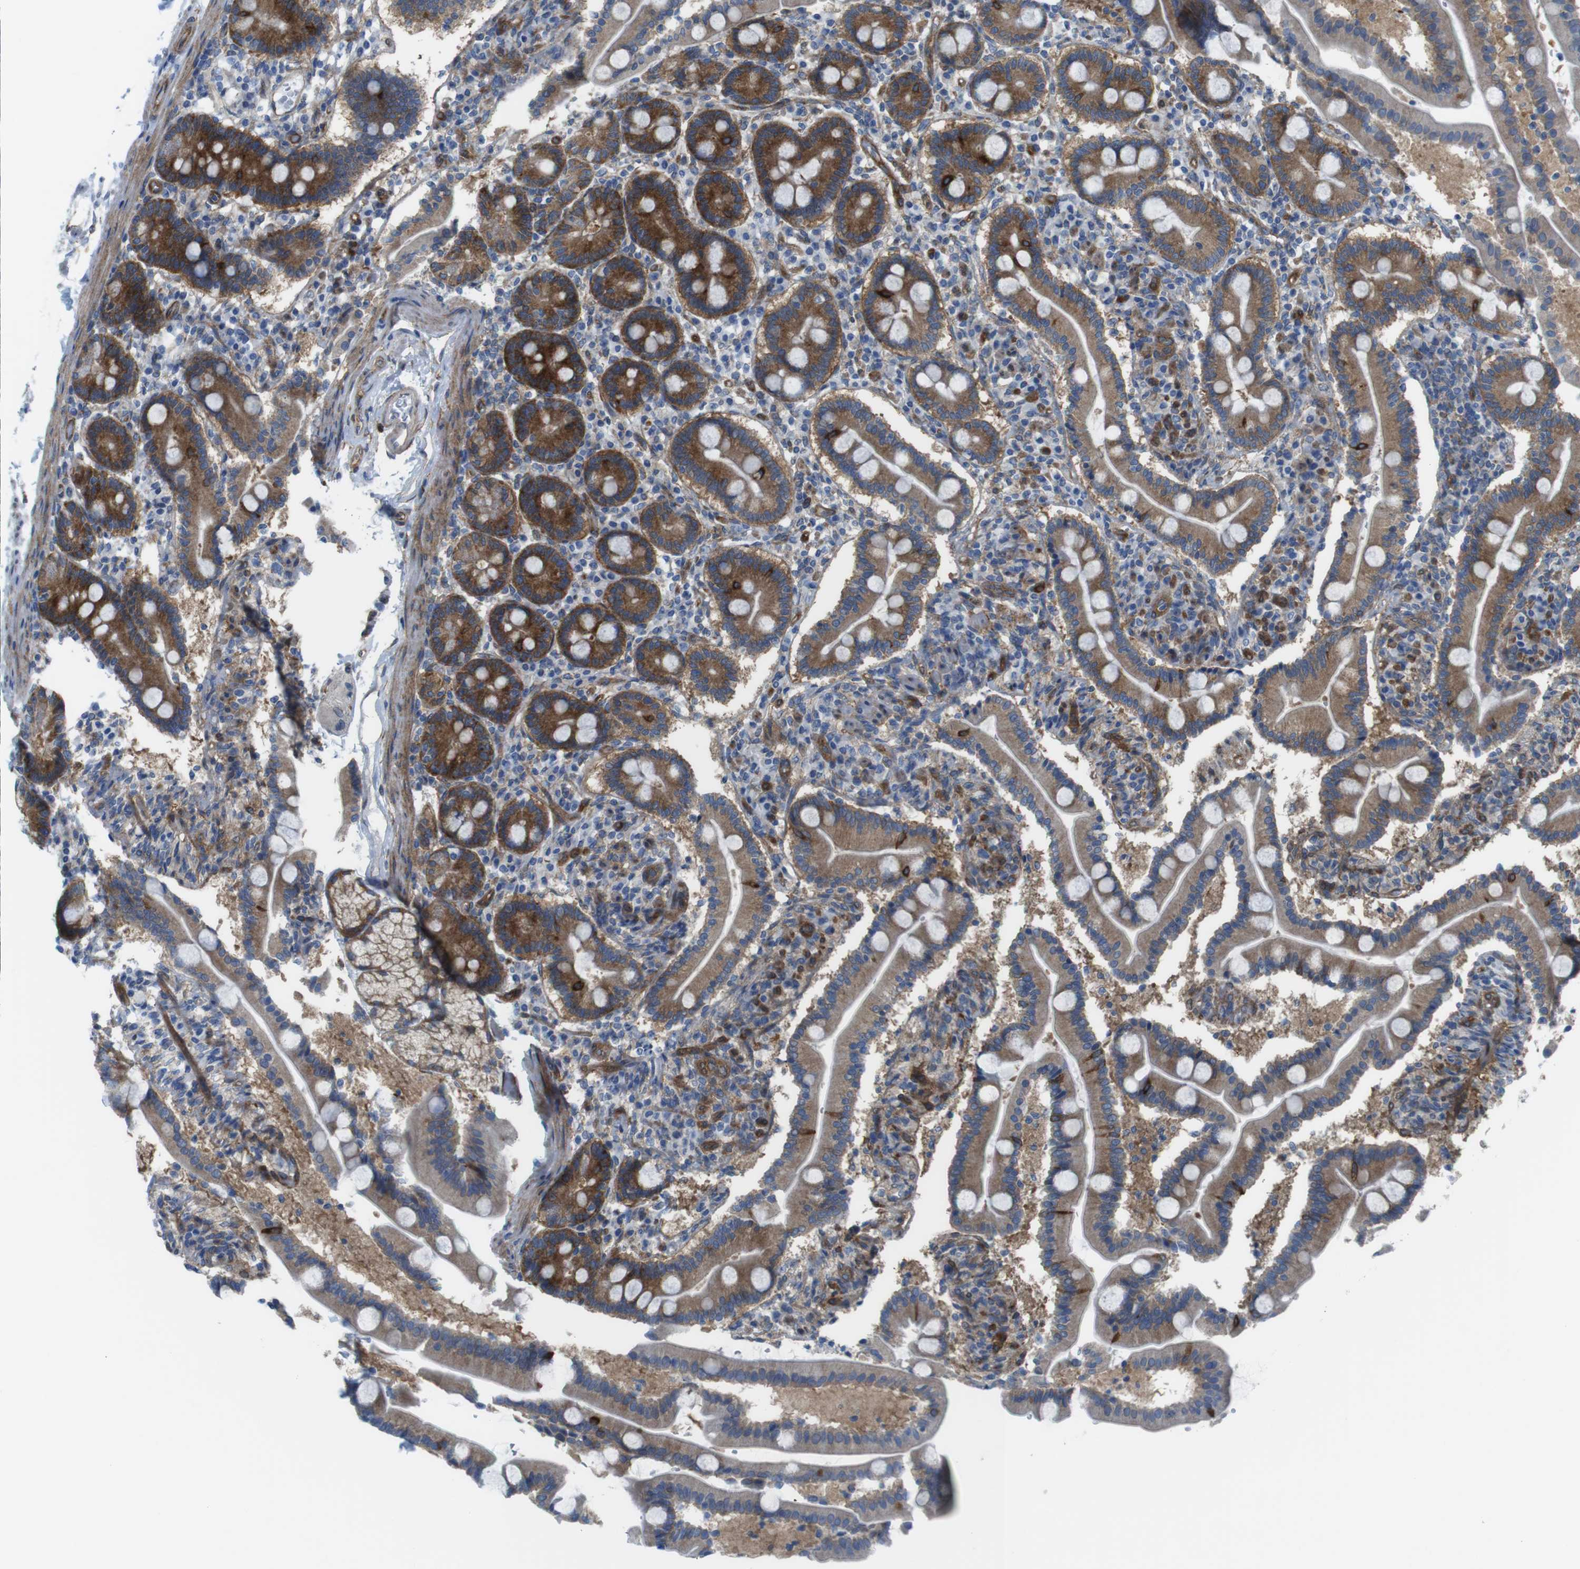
{"staining": {"intensity": "strong", "quantity": ">75%", "location": "cytoplasmic/membranous"}, "tissue": "duodenum", "cell_type": "Glandular cells", "image_type": "normal", "snomed": [{"axis": "morphology", "description": "Normal tissue, NOS"}, {"axis": "topography", "description": "Duodenum"}], "caption": "Protein expression analysis of normal duodenum reveals strong cytoplasmic/membranous positivity in about >75% of glandular cells.", "gene": "DIAPH2", "patient": {"sex": "male", "age": 54}}